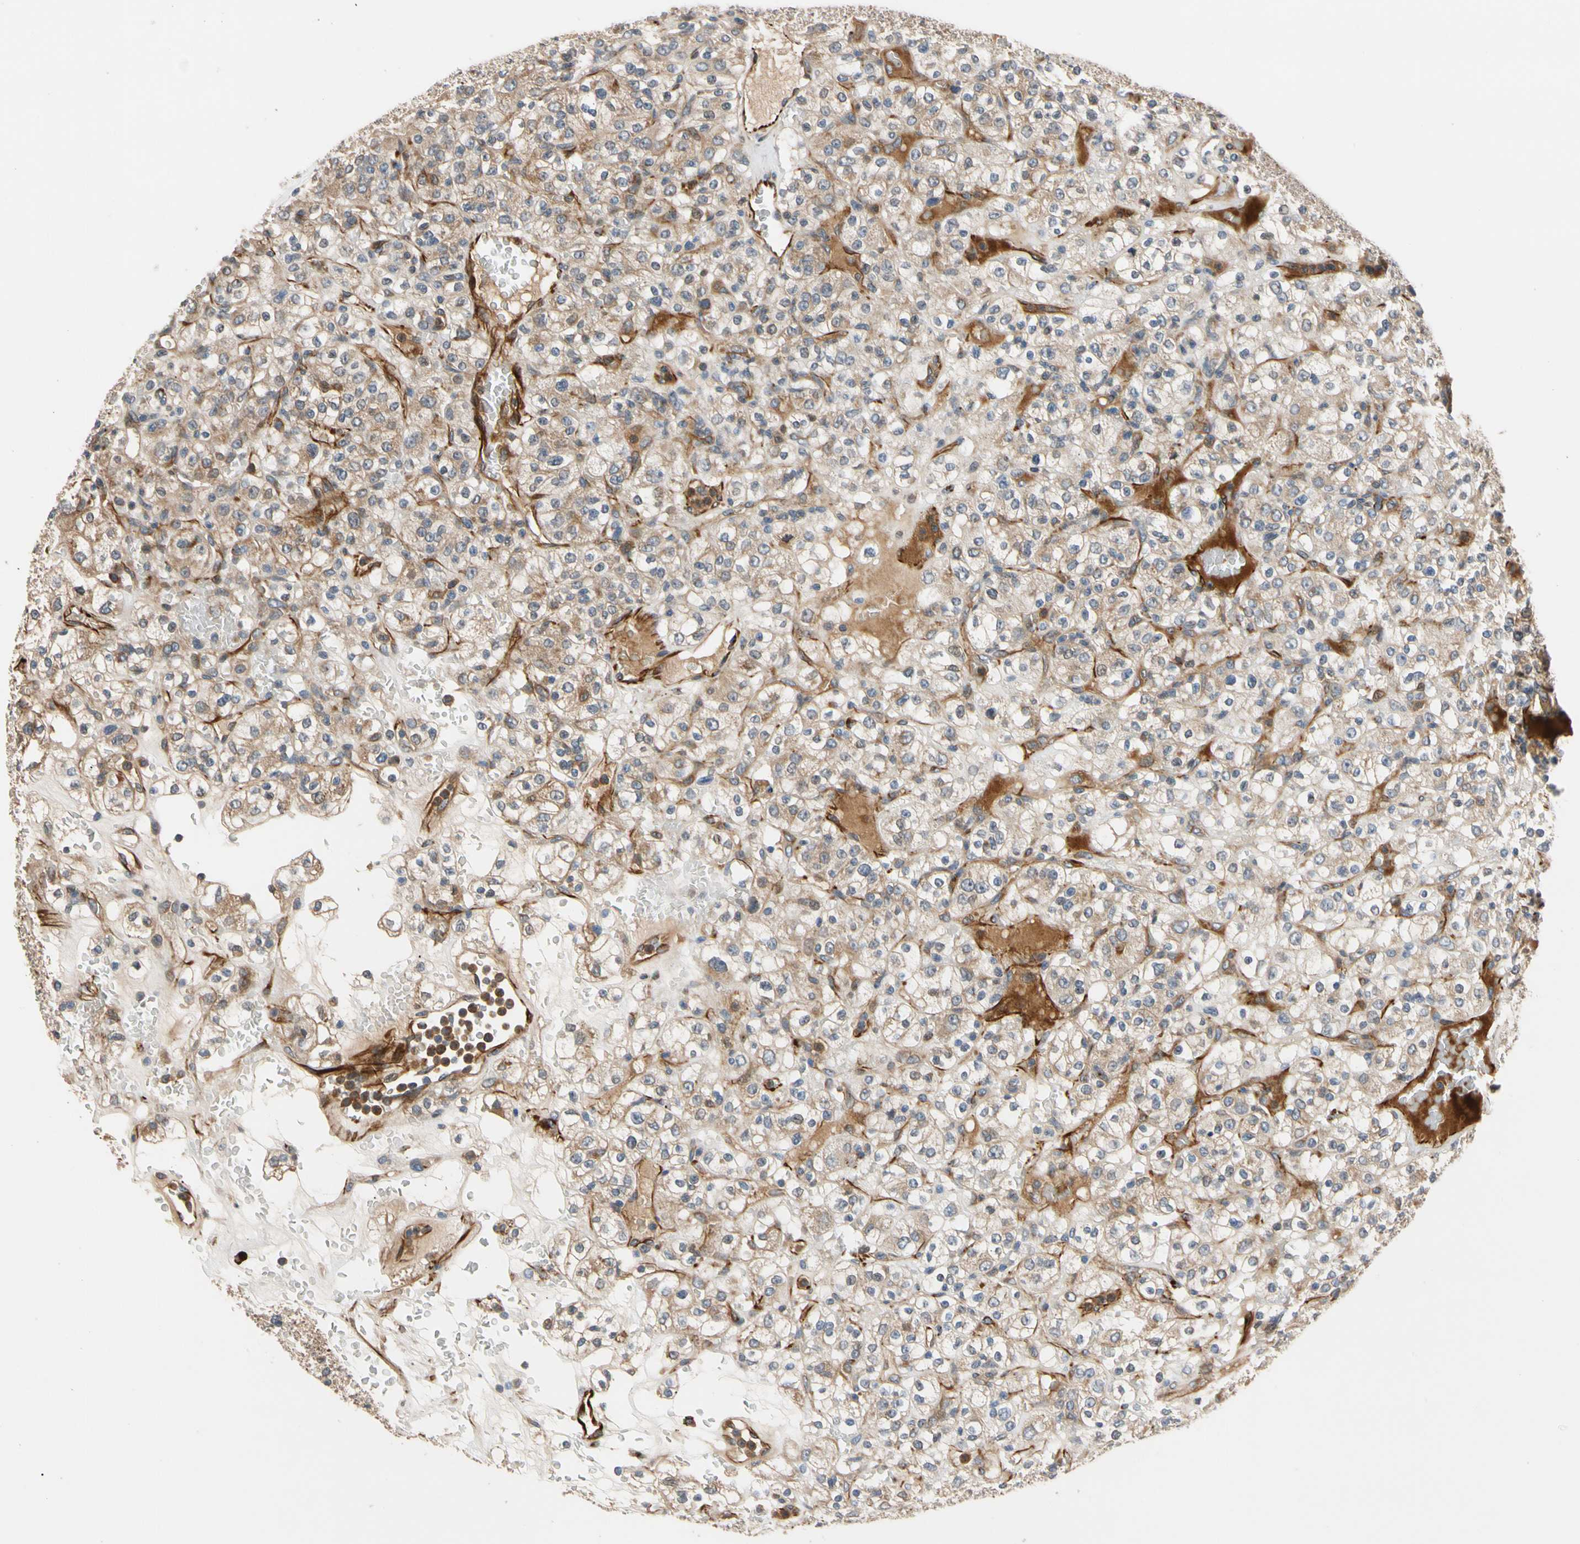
{"staining": {"intensity": "moderate", "quantity": ">75%", "location": "cytoplasmic/membranous"}, "tissue": "renal cancer", "cell_type": "Tumor cells", "image_type": "cancer", "snomed": [{"axis": "morphology", "description": "Normal tissue, NOS"}, {"axis": "morphology", "description": "Adenocarcinoma, NOS"}, {"axis": "topography", "description": "Kidney"}], "caption": "Protein staining shows moderate cytoplasmic/membranous expression in about >75% of tumor cells in renal adenocarcinoma. The staining was performed using DAB to visualize the protein expression in brown, while the nuclei were stained in blue with hematoxylin (Magnification: 20x).", "gene": "FGD6", "patient": {"sex": "female", "age": 72}}